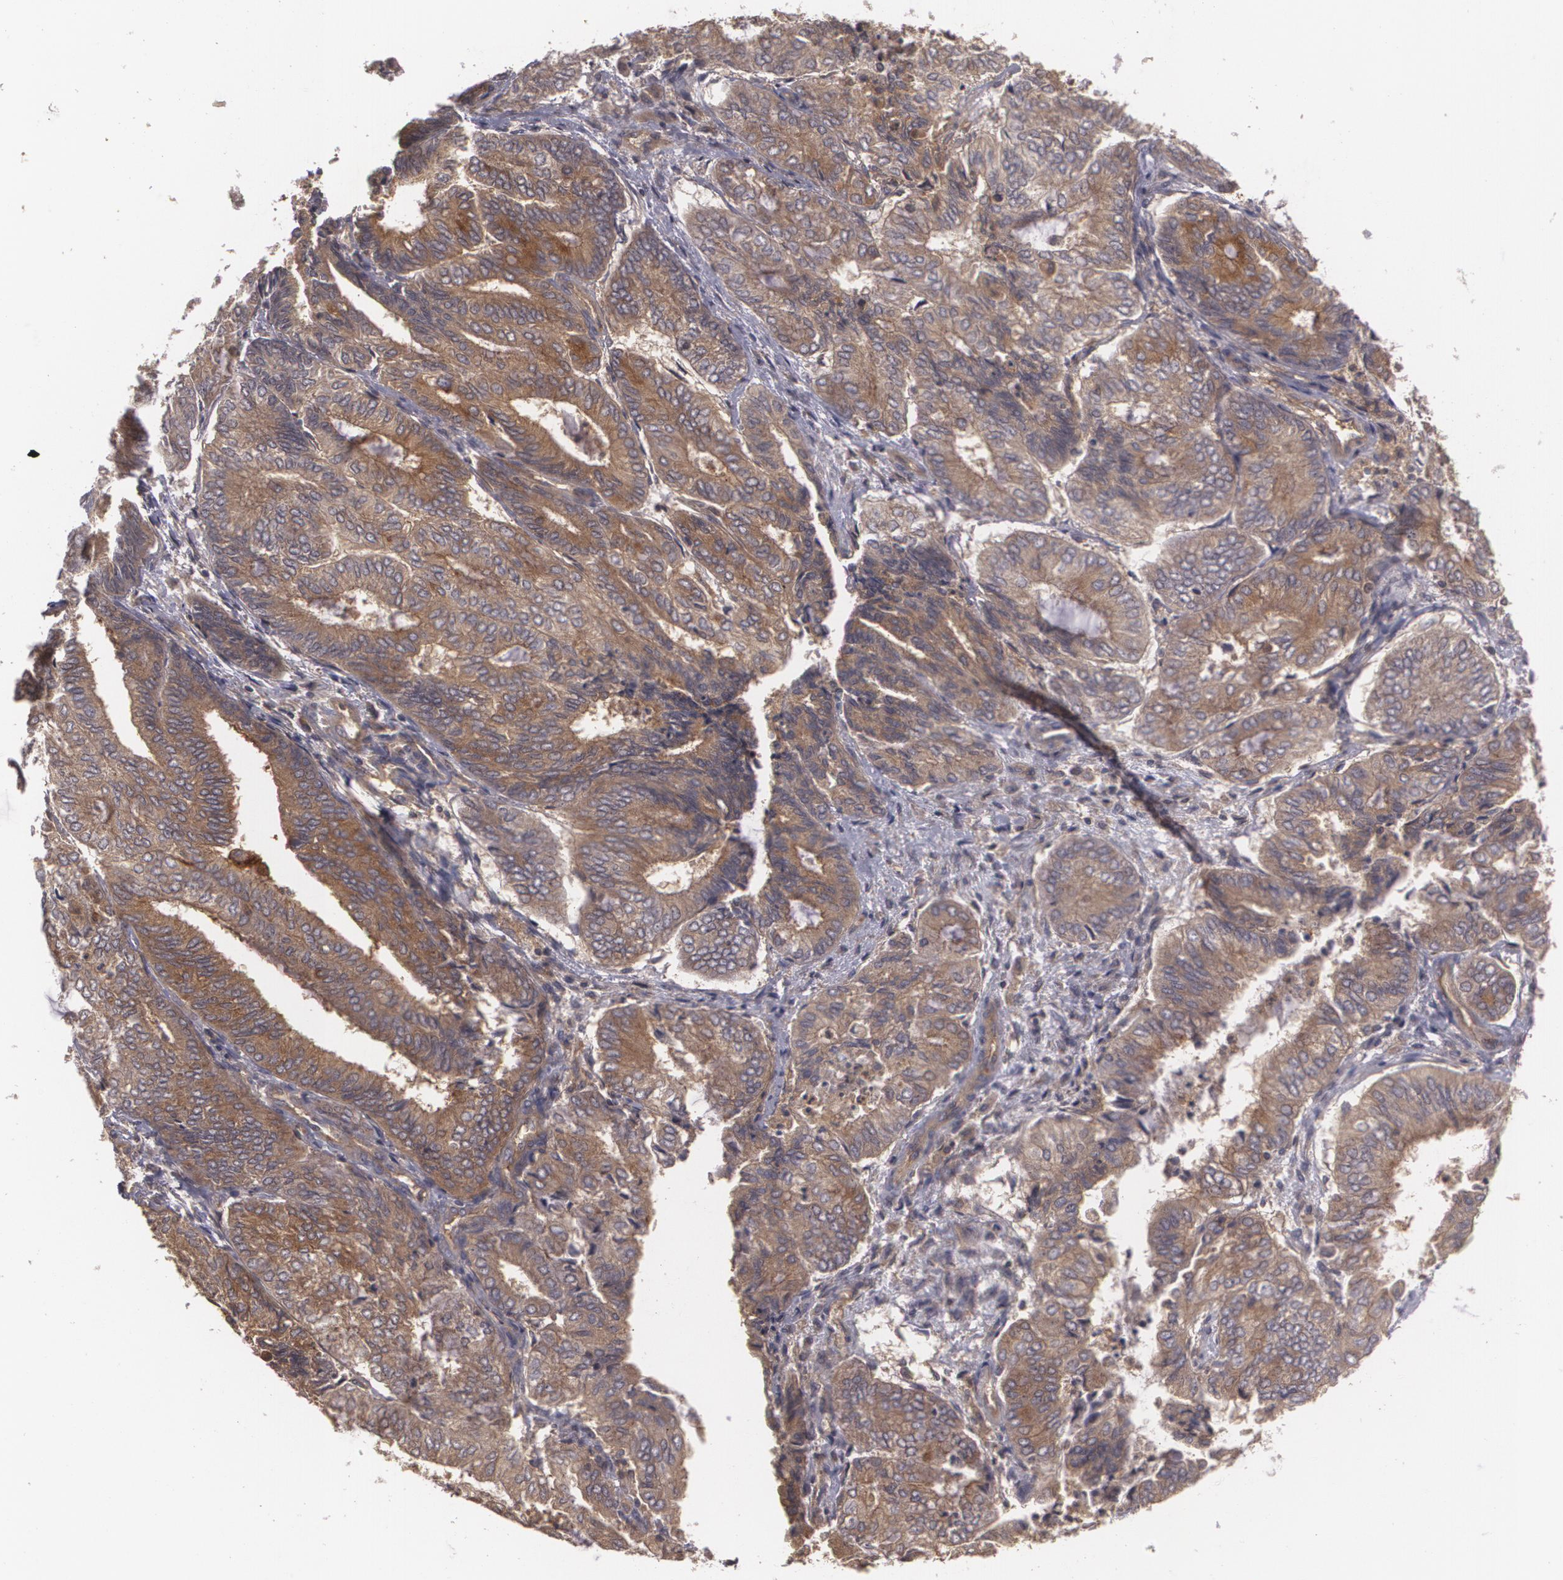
{"staining": {"intensity": "moderate", "quantity": ">75%", "location": "cytoplasmic/membranous"}, "tissue": "endometrial cancer", "cell_type": "Tumor cells", "image_type": "cancer", "snomed": [{"axis": "morphology", "description": "Adenocarcinoma, NOS"}, {"axis": "topography", "description": "Endometrium"}], "caption": "Protein analysis of endometrial adenocarcinoma tissue demonstrates moderate cytoplasmic/membranous positivity in approximately >75% of tumor cells. The staining was performed using DAB, with brown indicating positive protein expression. Nuclei are stained blue with hematoxylin.", "gene": "HRAS", "patient": {"sex": "female", "age": 59}}